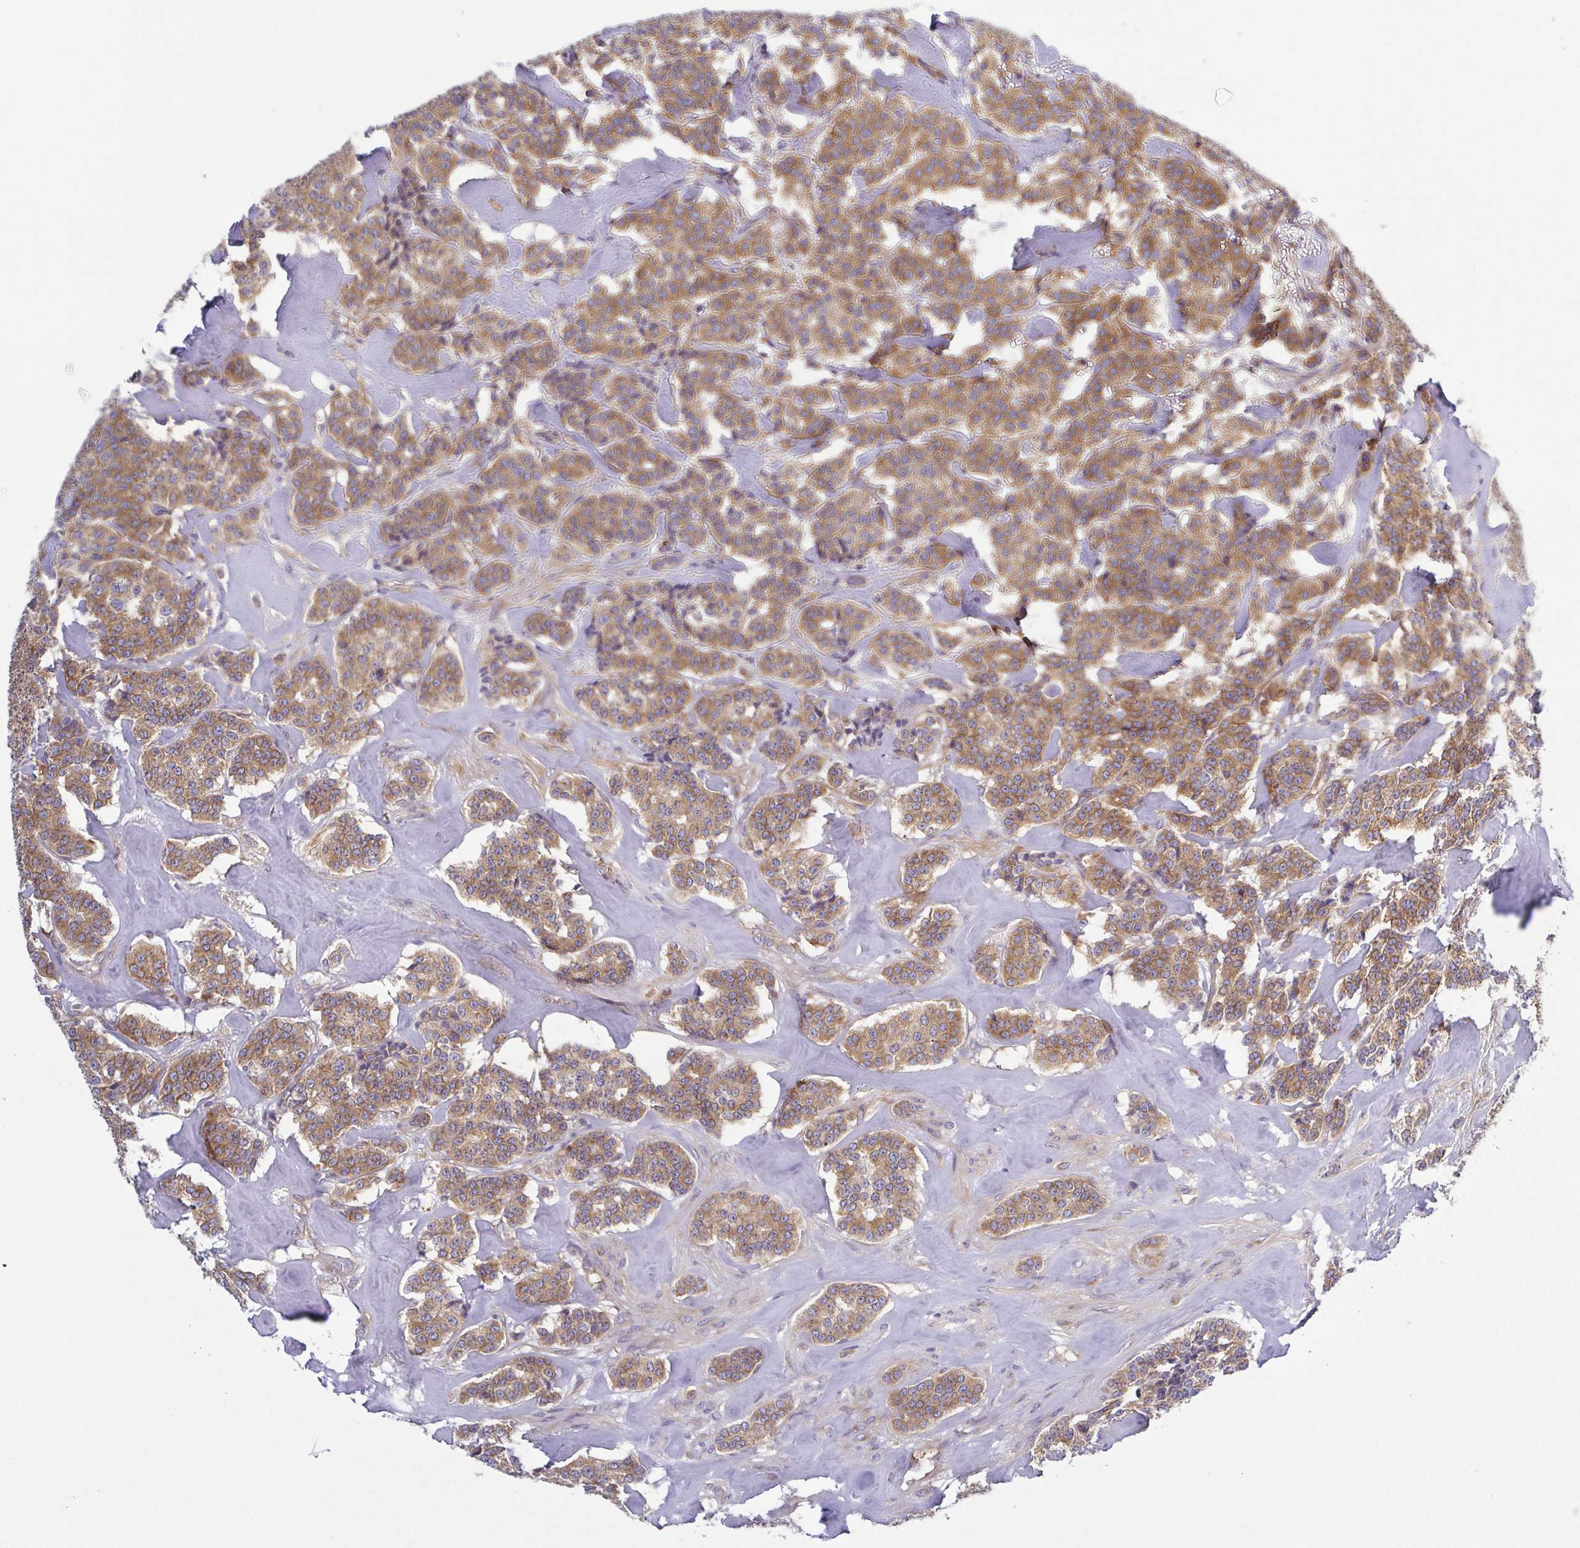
{"staining": {"intensity": "moderate", "quantity": ">75%", "location": "cytoplasmic/membranous"}, "tissue": "carcinoid", "cell_type": "Tumor cells", "image_type": "cancer", "snomed": [{"axis": "morphology", "description": "Normal tissue, NOS"}, {"axis": "morphology", "description": "Carcinoid, malignant, NOS"}, {"axis": "topography", "description": "Lung"}], "caption": "Tumor cells demonstrate medium levels of moderate cytoplasmic/membranous staining in about >75% of cells in malignant carcinoid. The protein of interest is shown in brown color, while the nuclei are stained blue.", "gene": "KIF5B", "patient": {"sex": "female", "age": 46}}